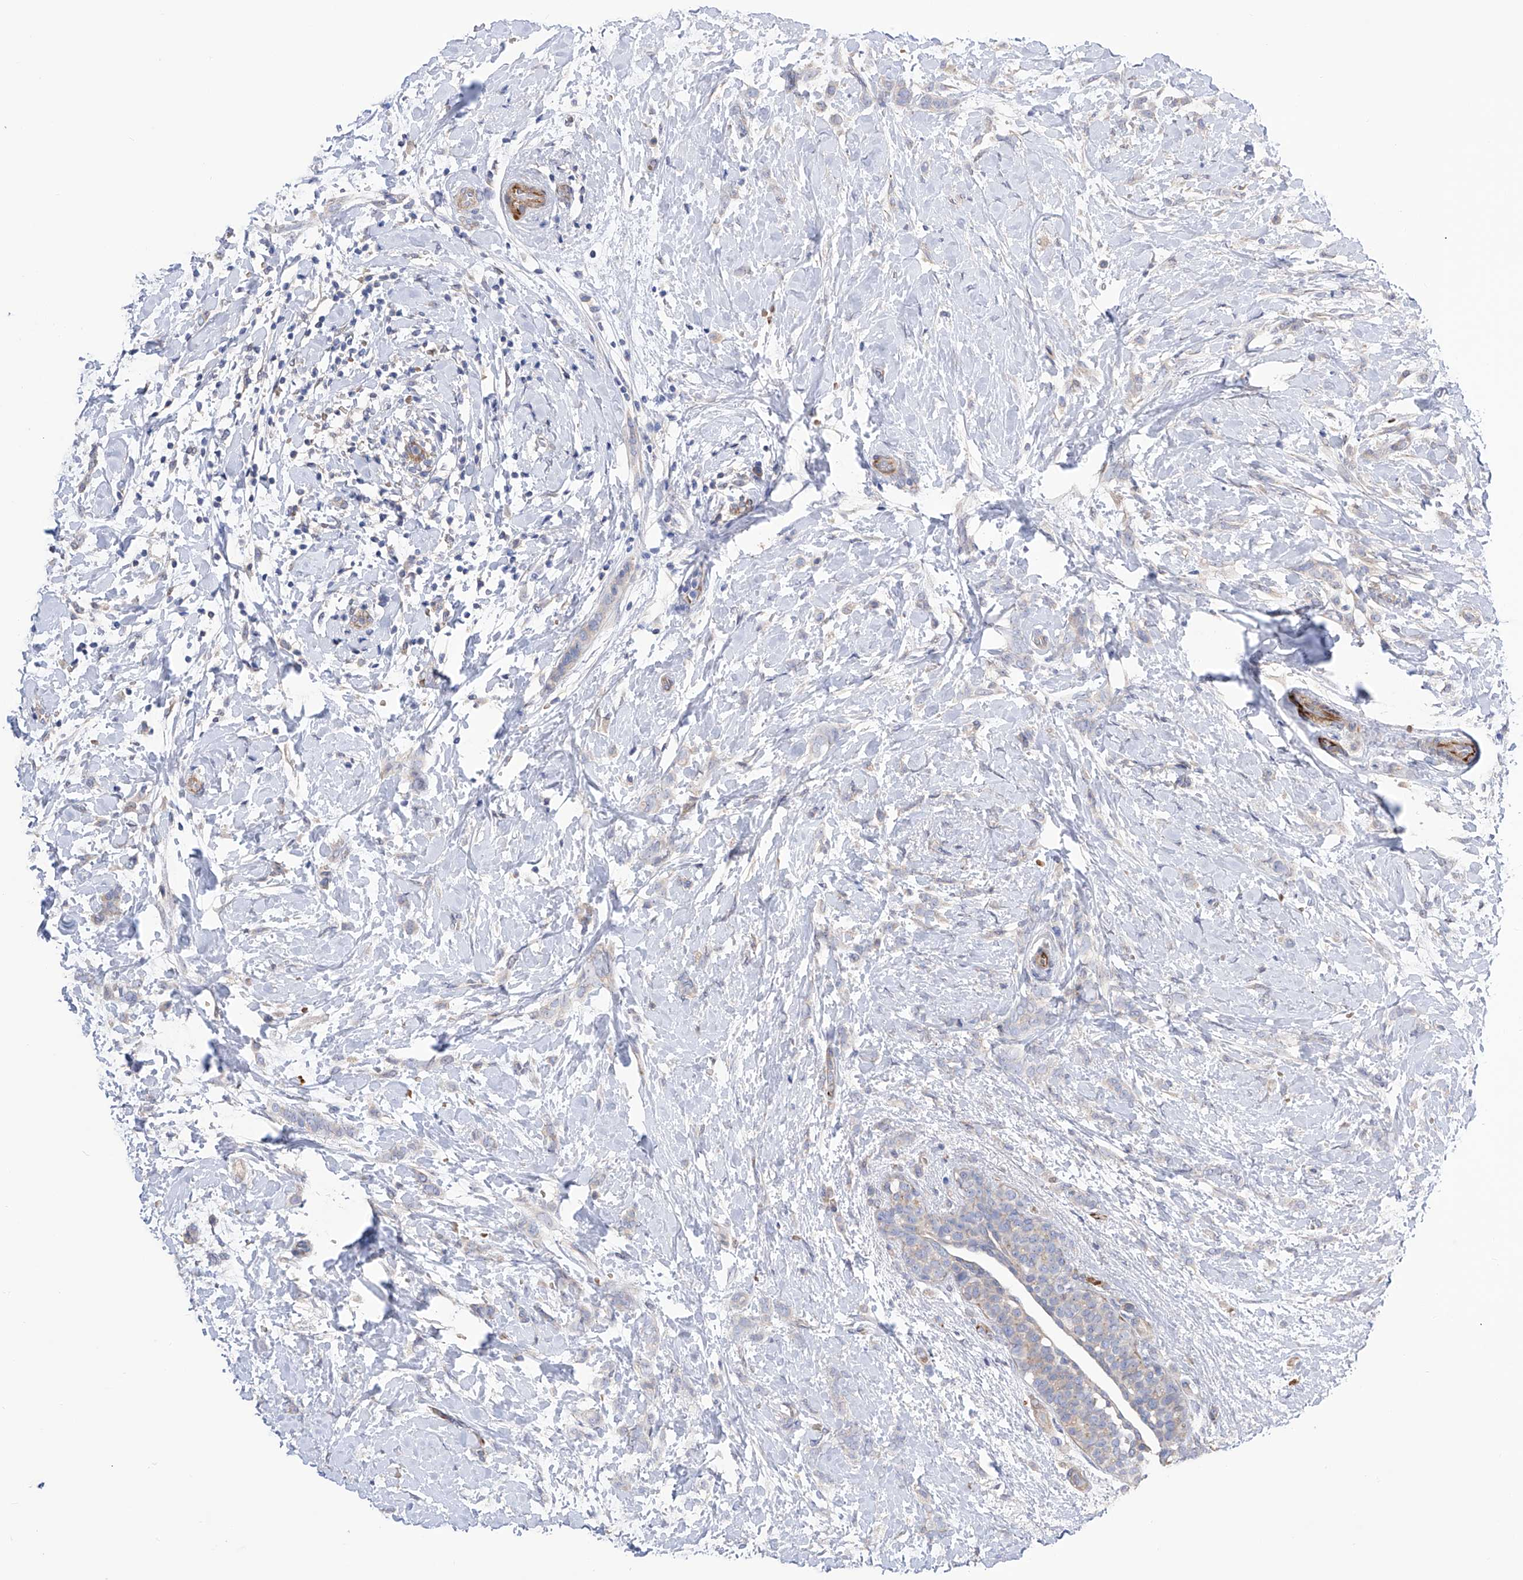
{"staining": {"intensity": "weak", "quantity": "<25%", "location": "cytoplasmic/membranous"}, "tissue": "breast cancer", "cell_type": "Tumor cells", "image_type": "cancer", "snomed": [{"axis": "morphology", "description": "Lobular carcinoma, in situ"}, {"axis": "morphology", "description": "Lobular carcinoma"}, {"axis": "topography", "description": "Breast"}], "caption": "IHC of human breast cancer shows no staining in tumor cells.", "gene": "NFATC4", "patient": {"sex": "female", "age": 41}}